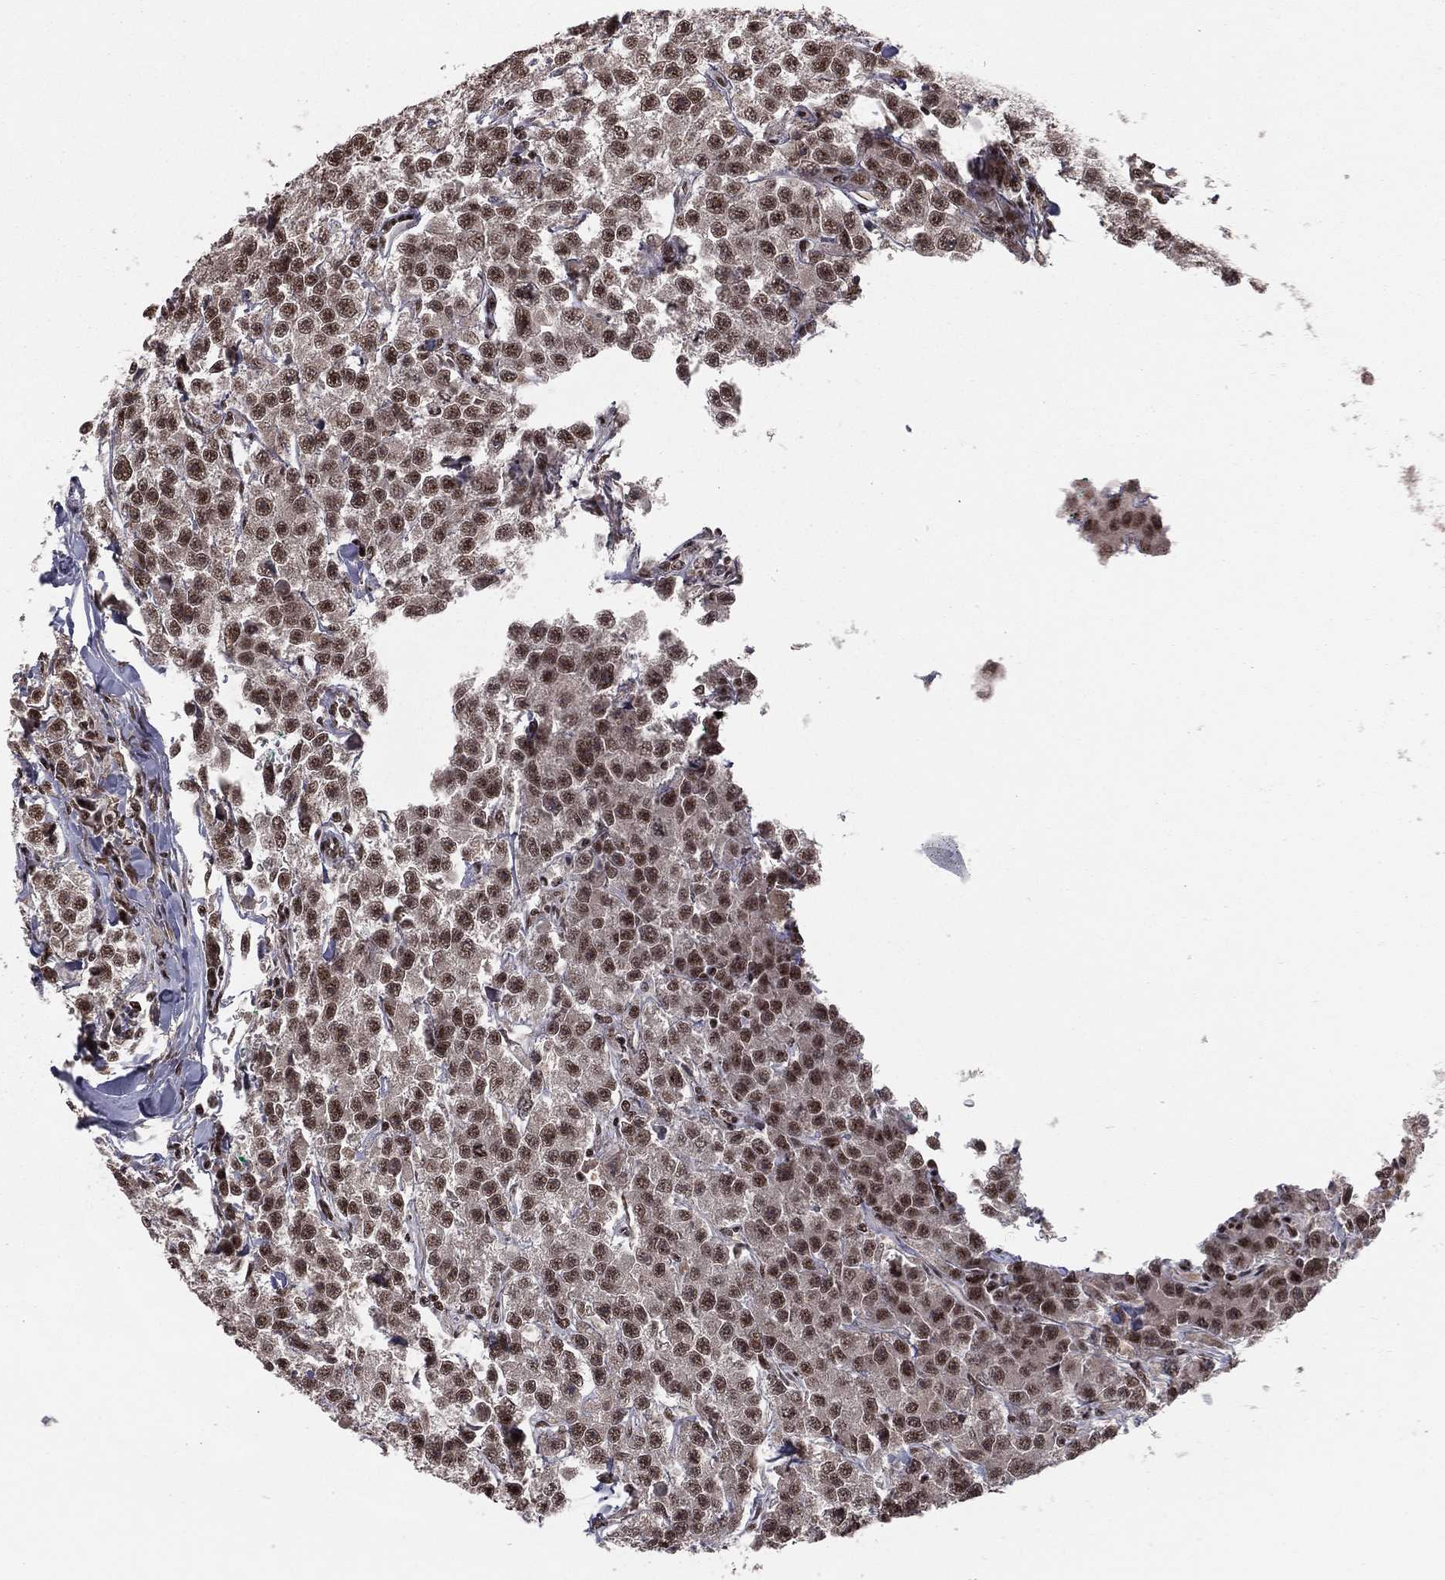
{"staining": {"intensity": "moderate", "quantity": ">75%", "location": "nuclear"}, "tissue": "testis cancer", "cell_type": "Tumor cells", "image_type": "cancer", "snomed": [{"axis": "morphology", "description": "Seminoma, NOS"}, {"axis": "topography", "description": "Testis"}], "caption": "The immunohistochemical stain labels moderate nuclear positivity in tumor cells of seminoma (testis) tissue. The staining is performed using DAB brown chromogen to label protein expression. The nuclei are counter-stained blue using hematoxylin.", "gene": "NFYB", "patient": {"sex": "male", "age": 59}}